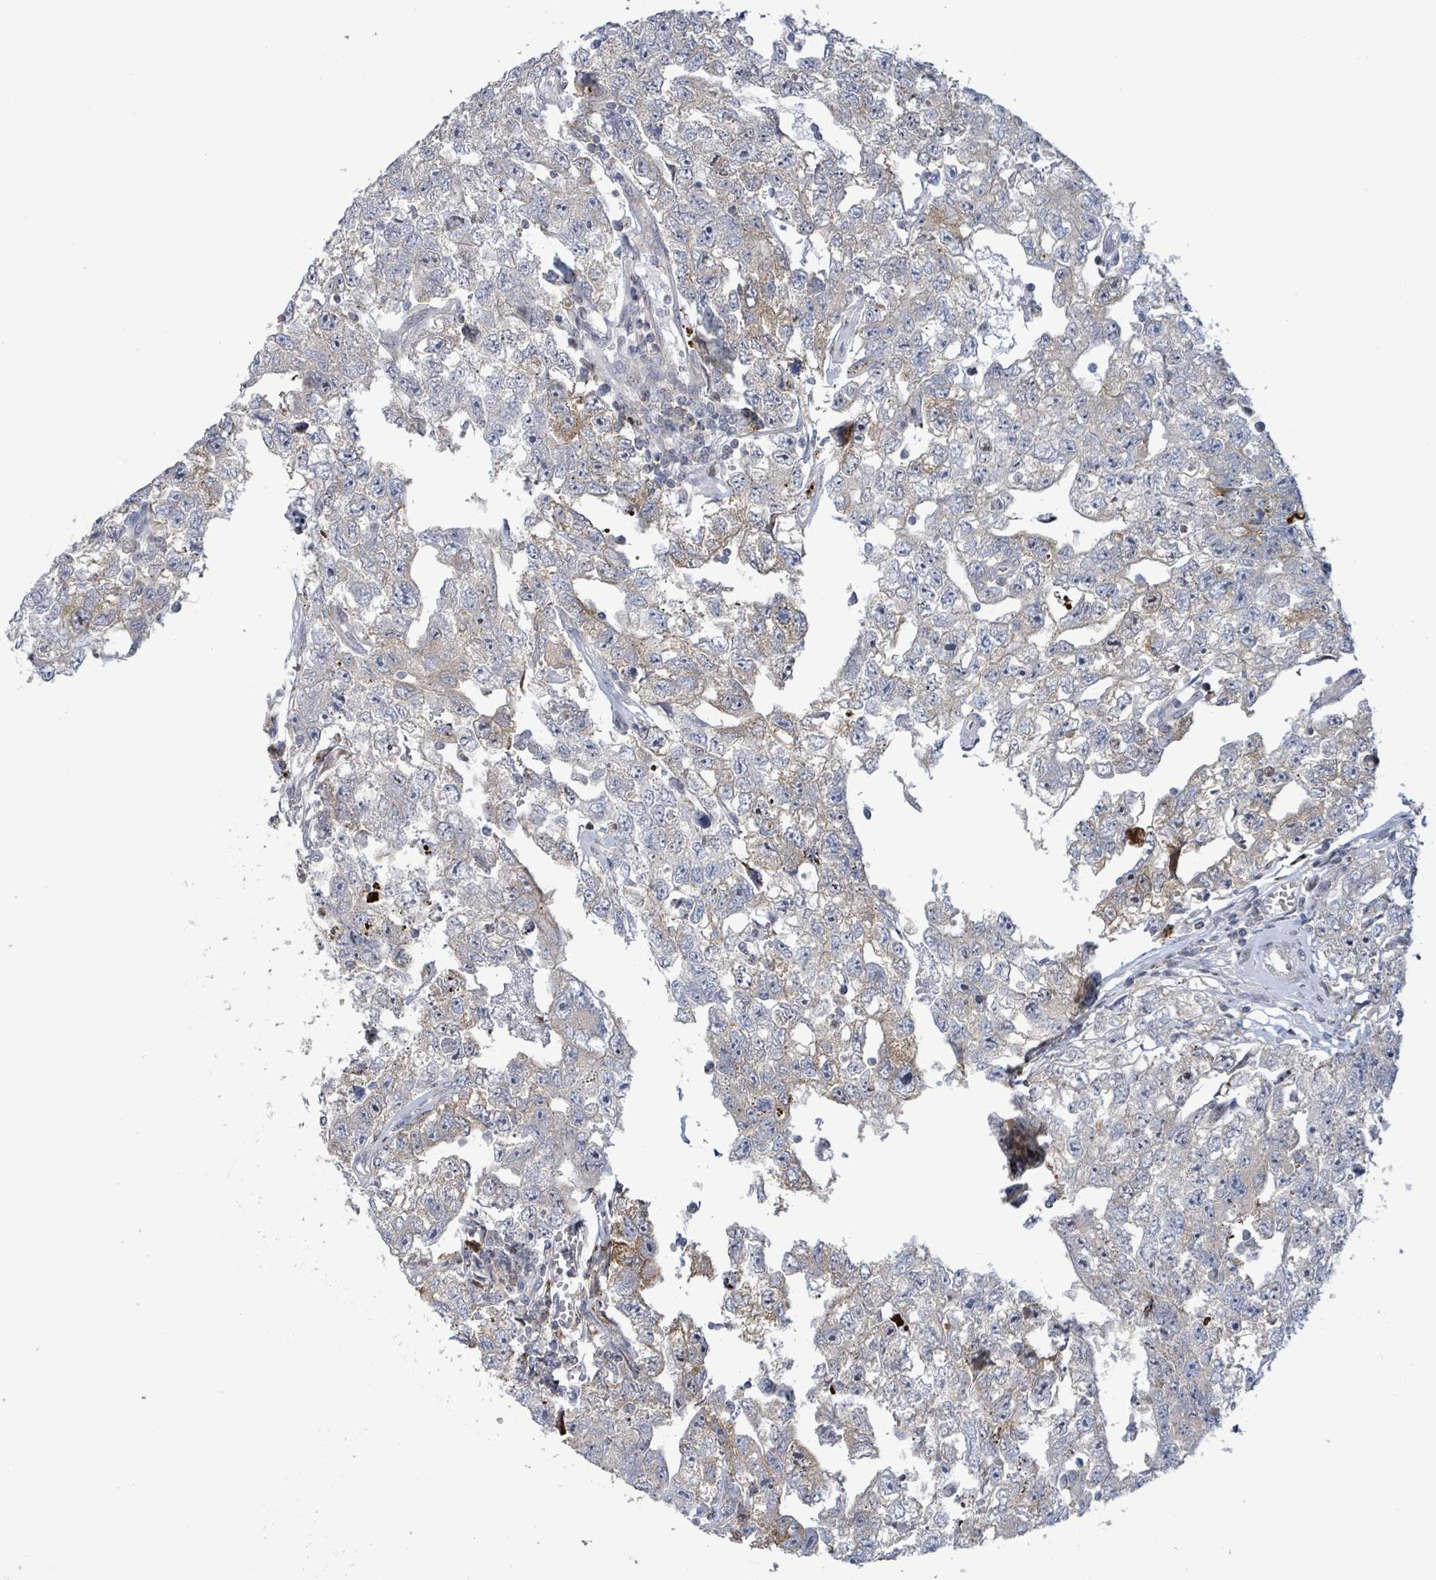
{"staining": {"intensity": "negative", "quantity": "none", "location": "none"}, "tissue": "testis cancer", "cell_type": "Tumor cells", "image_type": "cancer", "snomed": [{"axis": "morphology", "description": "Carcinoma, Embryonal, NOS"}, {"axis": "topography", "description": "Testis"}], "caption": "A micrograph of testis embryonal carcinoma stained for a protein shows no brown staining in tumor cells.", "gene": "LILRA4", "patient": {"sex": "male", "age": 22}}